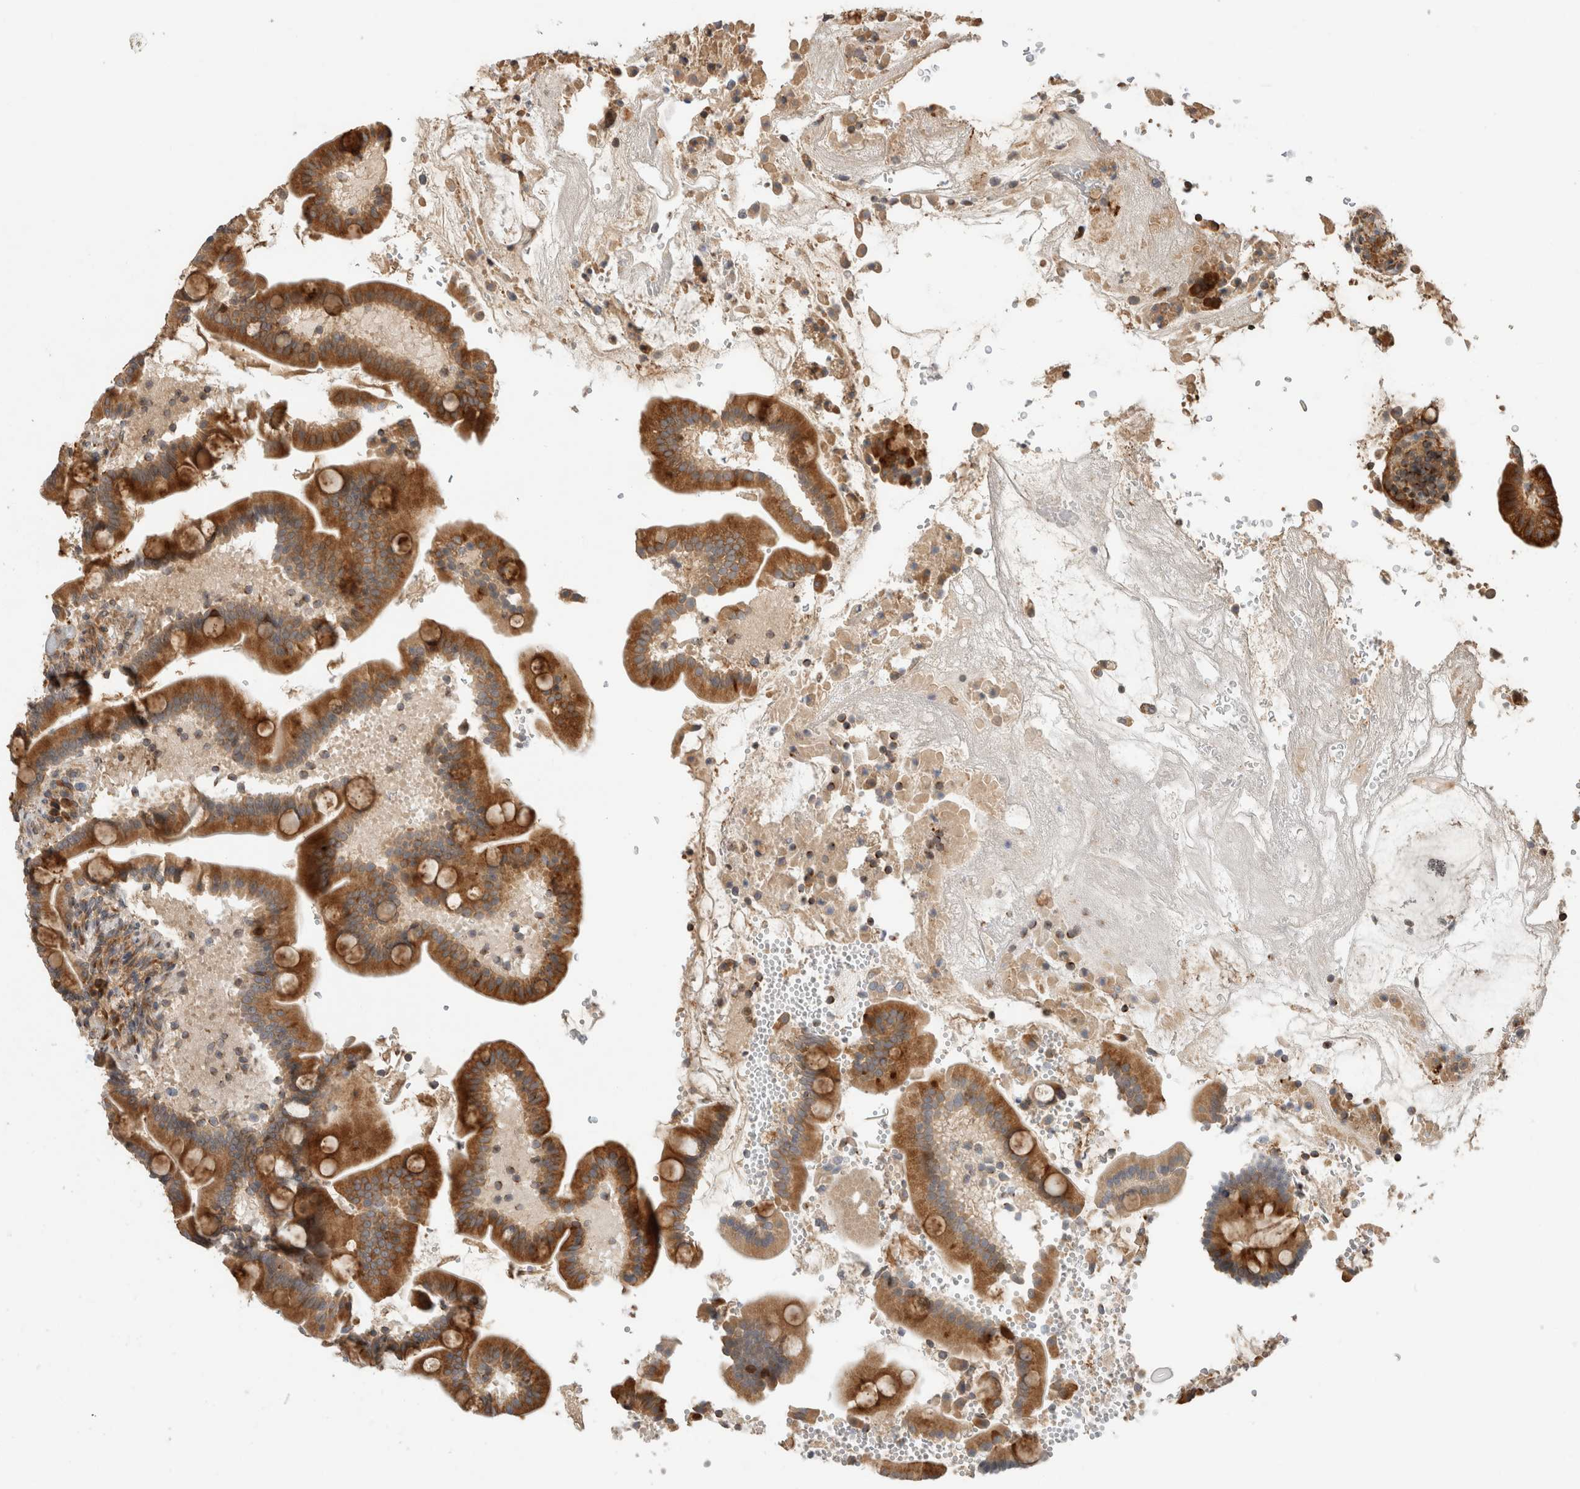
{"staining": {"intensity": "moderate", "quantity": ">75%", "location": "cytoplasmic/membranous"}, "tissue": "duodenum", "cell_type": "Glandular cells", "image_type": "normal", "snomed": [{"axis": "morphology", "description": "Normal tissue, NOS"}, {"axis": "topography", "description": "Duodenum"}], "caption": "Normal duodenum displays moderate cytoplasmic/membranous staining in about >75% of glandular cells, visualized by immunohistochemistry.", "gene": "PCDHB15", "patient": {"sex": "male", "age": 54}}